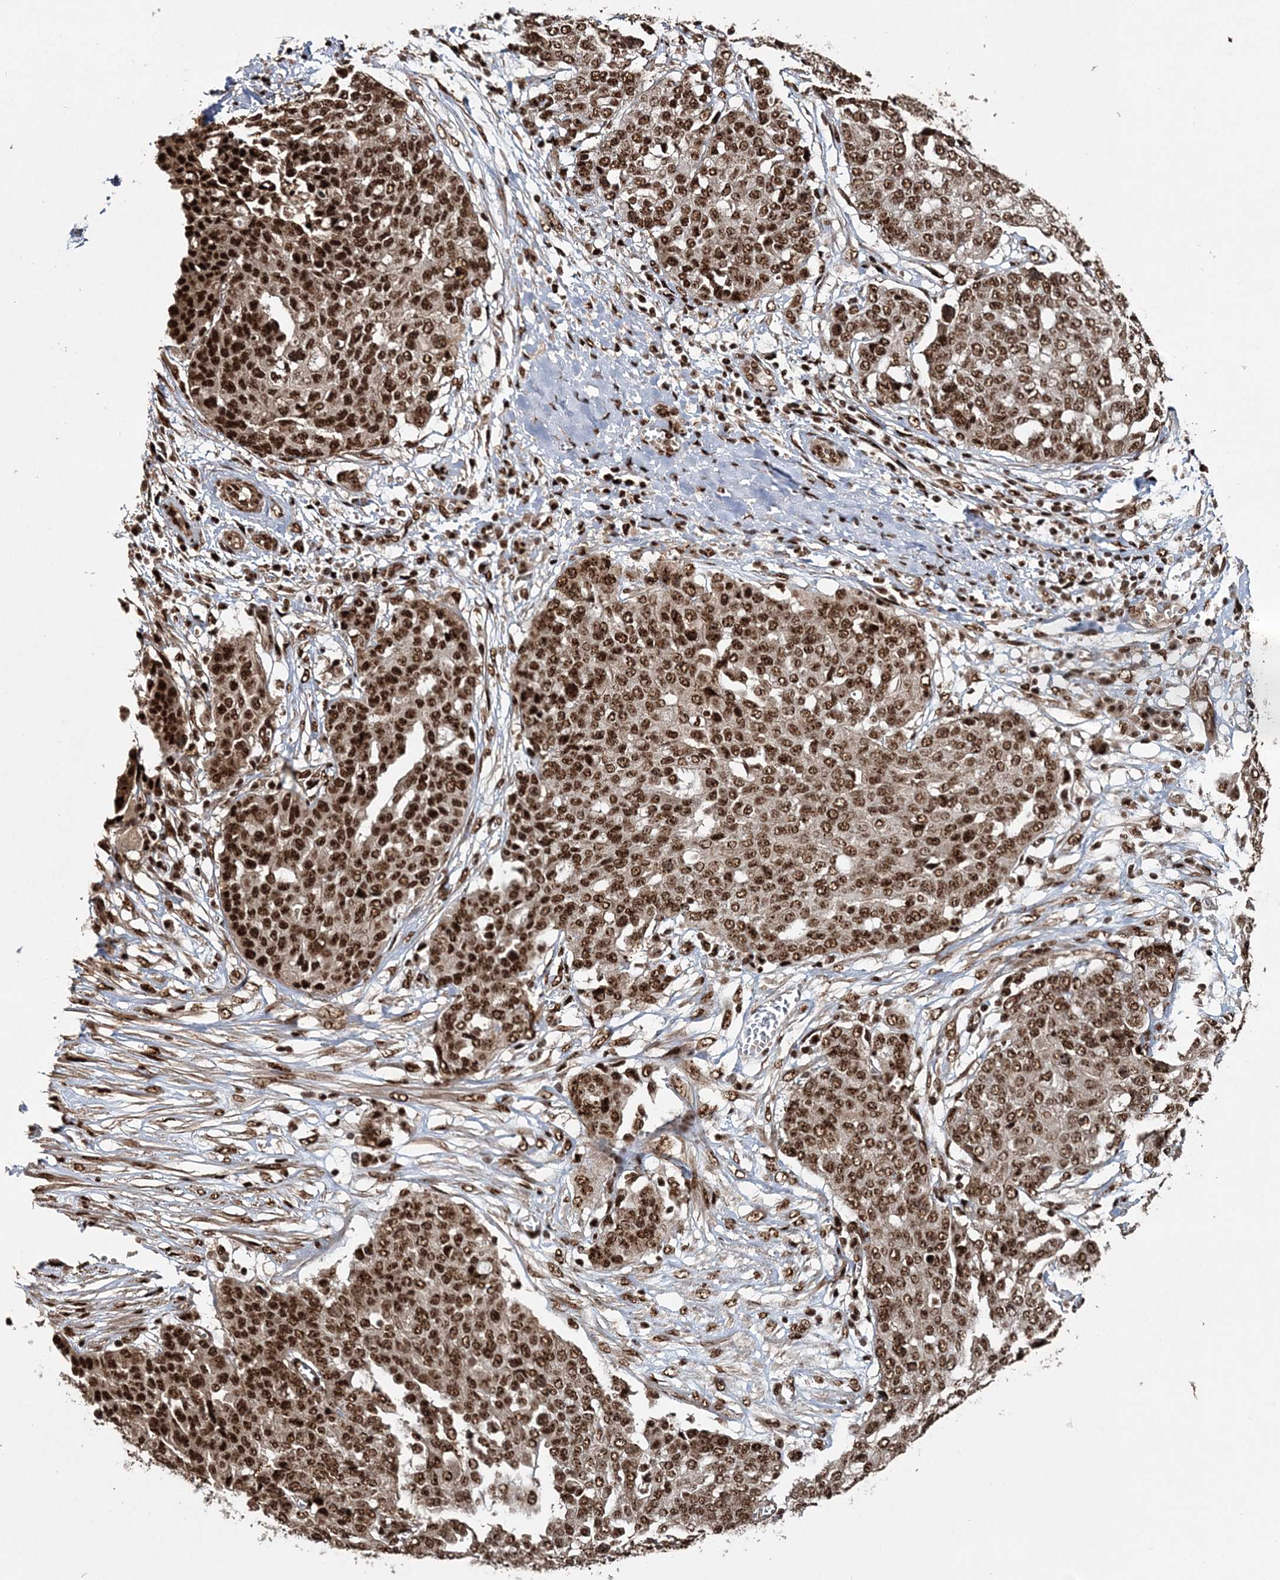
{"staining": {"intensity": "strong", "quantity": ">75%", "location": "nuclear"}, "tissue": "ovarian cancer", "cell_type": "Tumor cells", "image_type": "cancer", "snomed": [{"axis": "morphology", "description": "Cystadenocarcinoma, serous, NOS"}, {"axis": "topography", "description": "Soft tissue"}, {"axis": "topography", "description": "Ovary"}], "caption": "Ovarian serous cystadenocarcinoma was stained to show a protein in brown. There is high levels of strong nuclear positivity in approximately >75% of tumor cells. (DAB = brown stain, brightfield microscopy at high magnification).", "gene": "EXOSC8", "patient": {"sex": "female", "age": 57}}